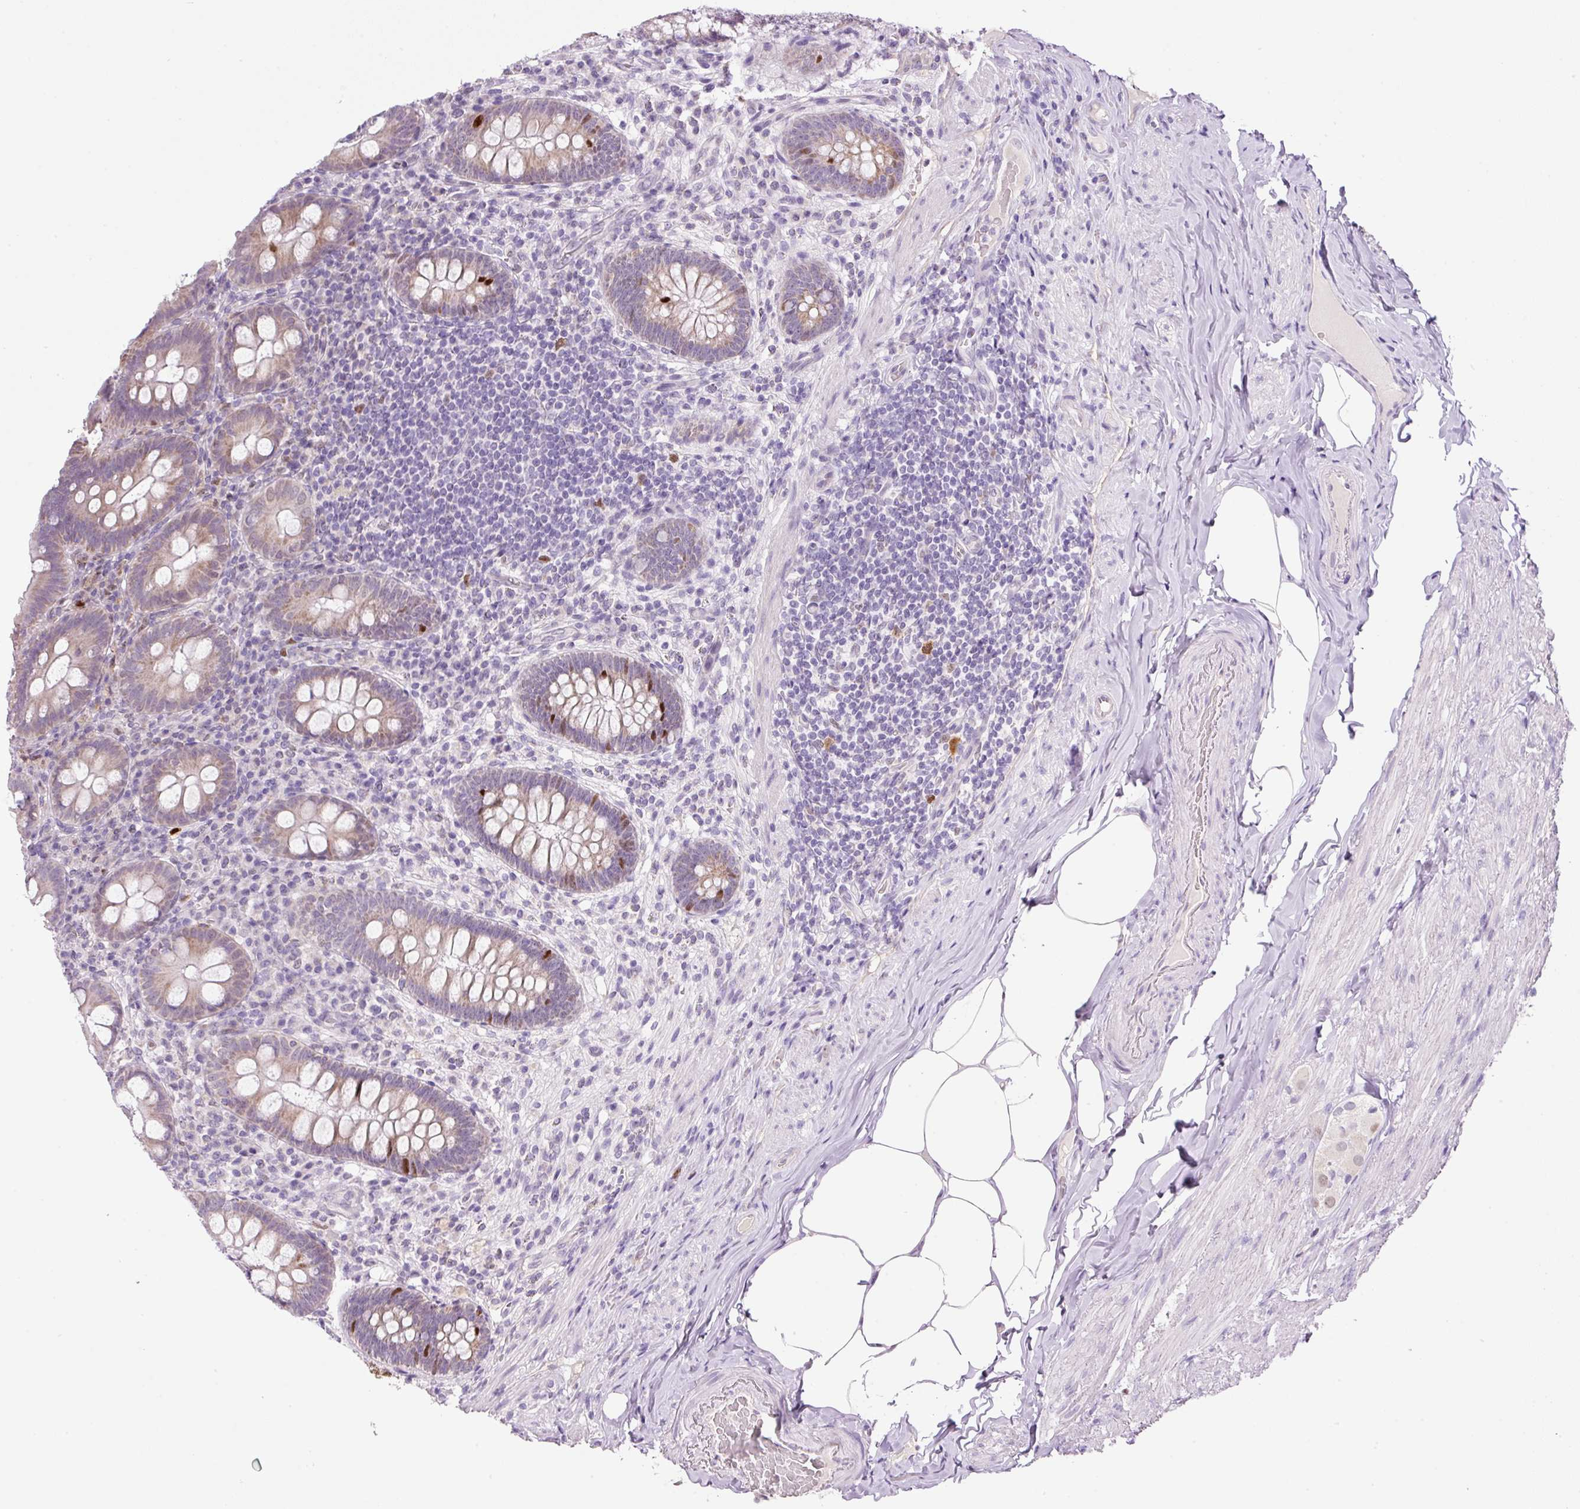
{"staining": {"intensity": "moderate", "quantity": "25%-75%", "location": "cytoplasmic/membranous,nuclear"}, "tissue": "appendix", "cell_type": "Glandular cells", "image_type": "normal", "snomed": [{"axis": "morphology", "description": "Normal tissue, NOS"}, {"axis": "topography", "description": "Appendix"}], "caption": "Protein staining of benign appendix demonstrates moderate cytoplasmic/membranous,nuclear expression in about 25%-75% of glandular cells. (DAB (3,3'-diaminobenzidine) IHC with brightfield microscopy, high magnification).", "gene": "KPNA2", "patient": {"sex": "male", "age": 71}}